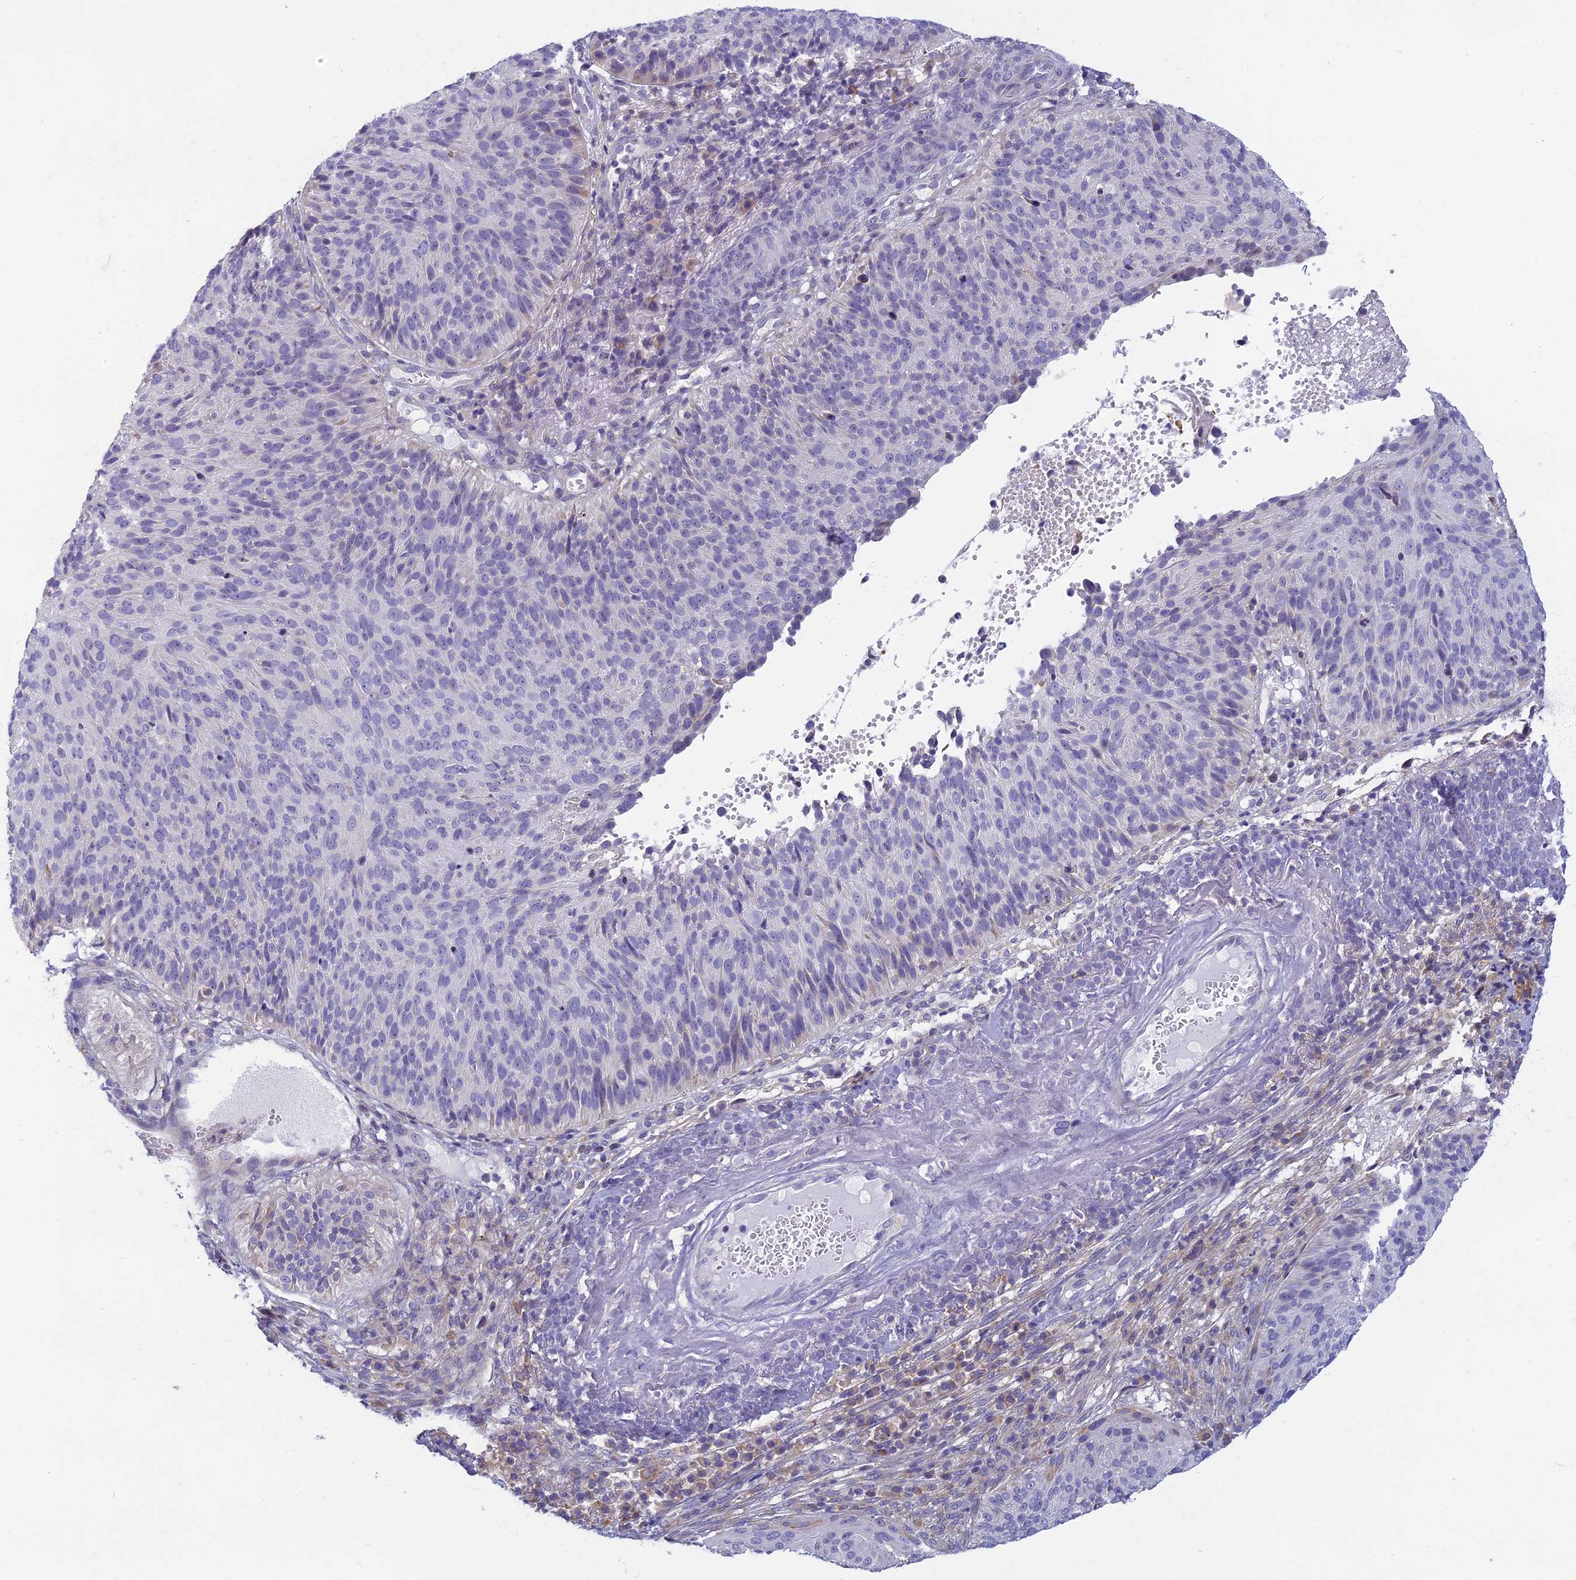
{"staining": {"intensity": "negative", "quantity": "none", "location": "none"}, "tissue": "cervical cancer", "cell_type": "Tumor cells", "image_type": "cancer", "snomed": [{"axis": "morphology", "description": "Squamous cell carcinoma, NOS"}, {"axis": "topography", "description": "Cervix"}], "caption": "Immunohistochemical staining of cervical squamous cell carcinoma demonstrates no significant staining in tumor cells.", "gene": "DDX51", "patient": {"sex": "female", "age": 74}}